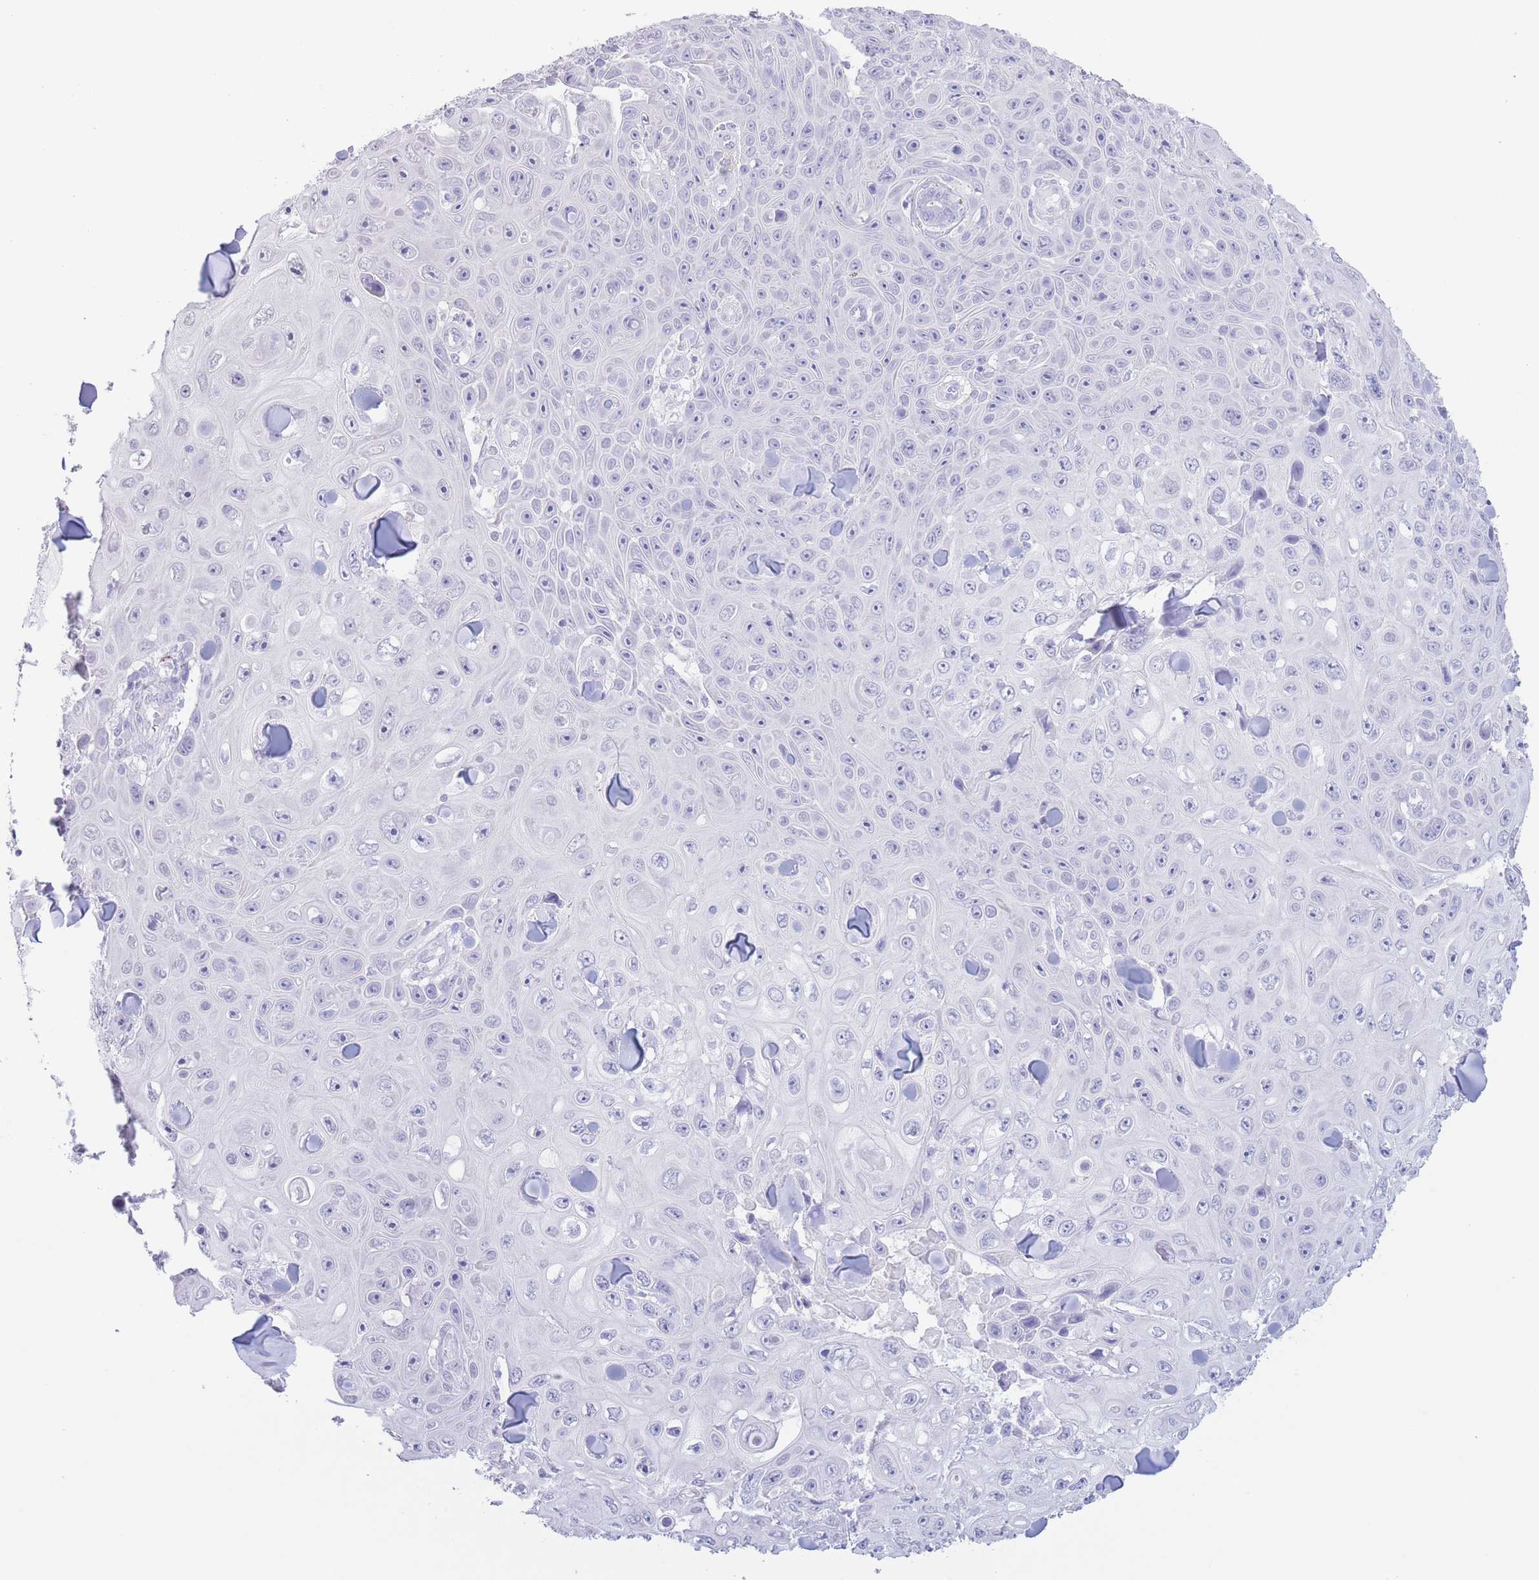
{"staining": {"intensity": "negative", "quantity": "none", "location": "none"}, "tissue": "skin cancer", "cell_type": "Tumor cells", "image_type": "cancer", "snomed": [{"axis": "morphology", "description": "Squamous cell carcinoma, NOS"}, {"axis": "topography", "description": "Skin"}], "caption": "Immunohistochemistry photomicrograph of neoplastic tissue: human skin squamous cell carcinoma stained with DAB reveals no significant protein expression in tumor cells. (Brightfield microscopy of DAB immunohistochemistry (IHC) at high magnification).", "gene": "PKLR", "patient": {"sex": "male", "age": 82}}